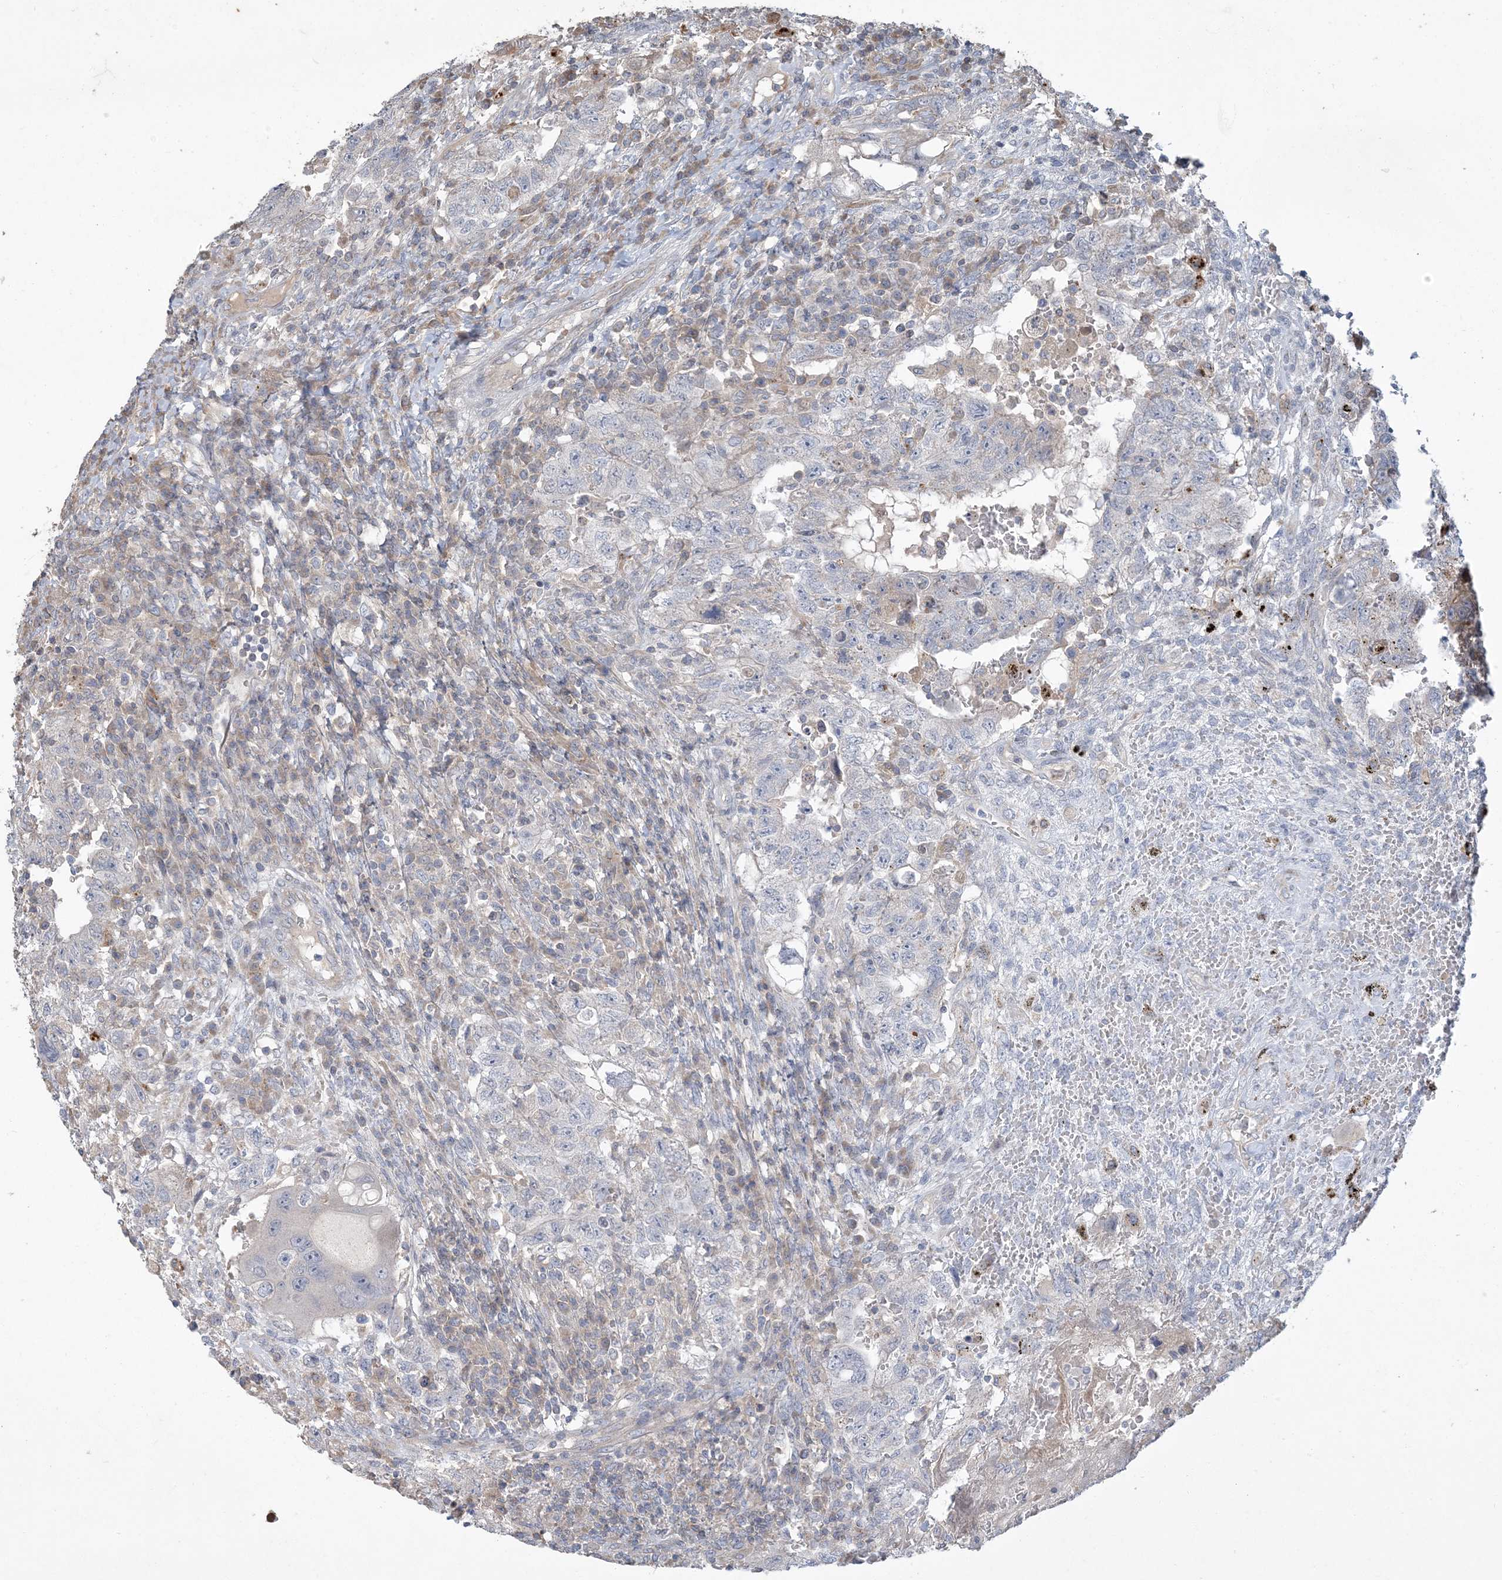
{"staining": {"intensity": "negative", "quantity": "none", "location": "none"}, "tissue": "testis cancer", "cell_type": "Tumor cells", "image_type": "cancer", "snomed": [{"axis": "morphology", "description": "Carcinoma, Embryonal, NOS"}, {"axis": "topography", "description": "Testis"}], "caption": "Immunohistochemistry image of human testis cancer stained for a protein (brown), which shows no staining in tumor cells. Nuclei are stained in blue.", "gene": "LTN1", "patient": {"sex": "male", "age": 26}}